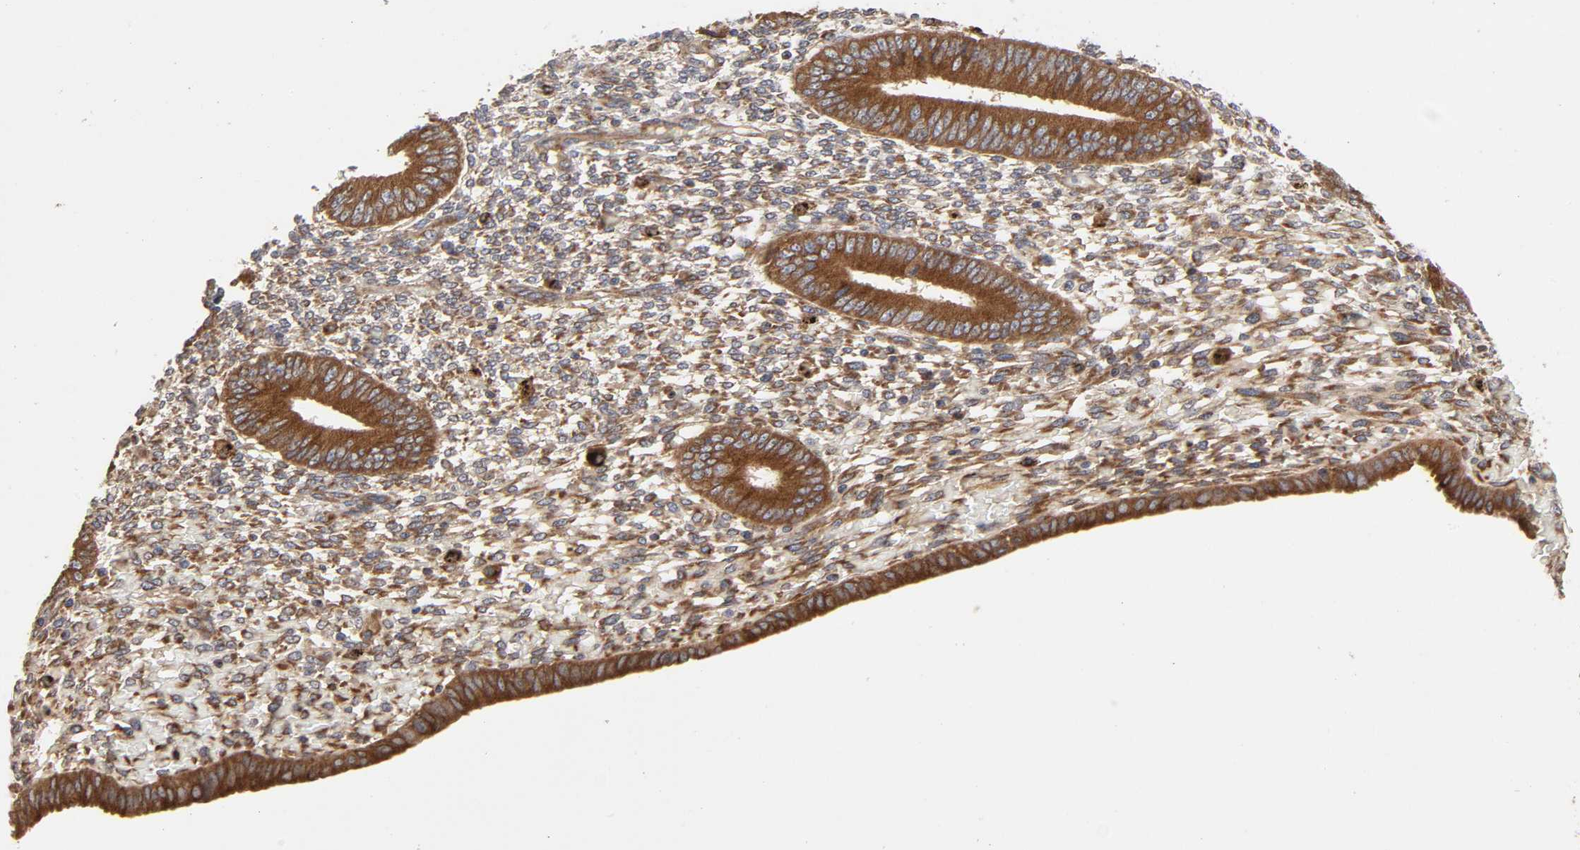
{"staining": {"intensity": "weak", "quantity": "25%-75%", "location": "cytoplasmic/membranous"}, "tissue": "endometrium", "cell_type": "Cells in endometrial stroma", "image_type": "normal", "snomed": [{"axis": "morphology", "description": "Normal tissue, NOS"}, {"axis": "topography", "description": "Endometrium"}], "caption": "Cells in endometrial stroma exhibit weak cytoplasmic/membranous staining in approximately 25%-75% of cells in normal endometrium.", "gene": "GNPTG", "patient": {"sex": "female", "age": 42}}